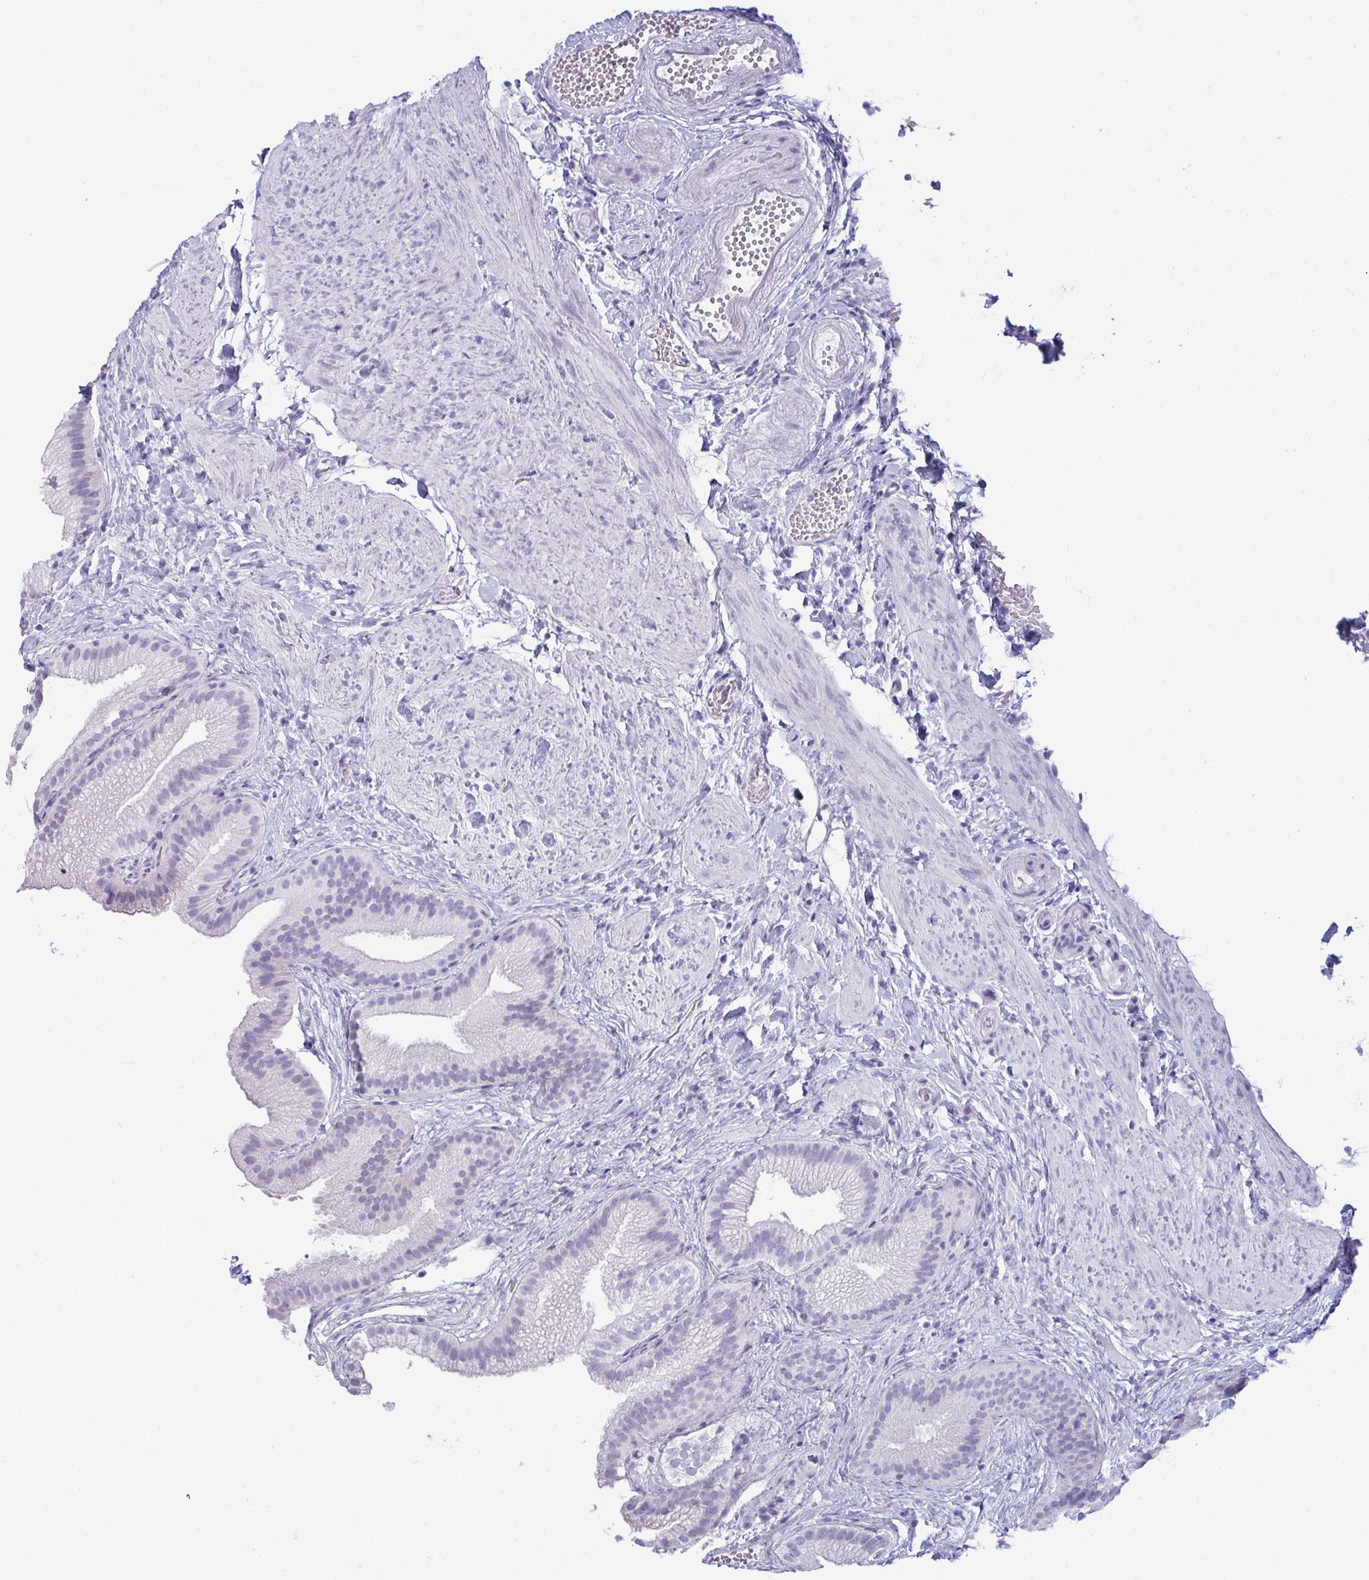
{"staining": {"intensity": "negative", "quantity": "none", "location": "none"}, "tissue": "gallbladder", "cell_type": "Glandular cells", "image_type": "normal", "snomed": [{"axis": "morphology", "description": "Normal tissue, NOS"}, {"axis": "topography", "description": "Gallbladder"}], "caption": "Glandular cells are negative for protein expression in unremarkable human gallbladder. (Stains: DAB (3,3'-diaminobenzidine) IHC with hematoxylin counter stain, Microscopy: brightfield microscopy at high magnification).", "gene": "ANKRD60", "patient": {"sex": "female", "age": 63}}